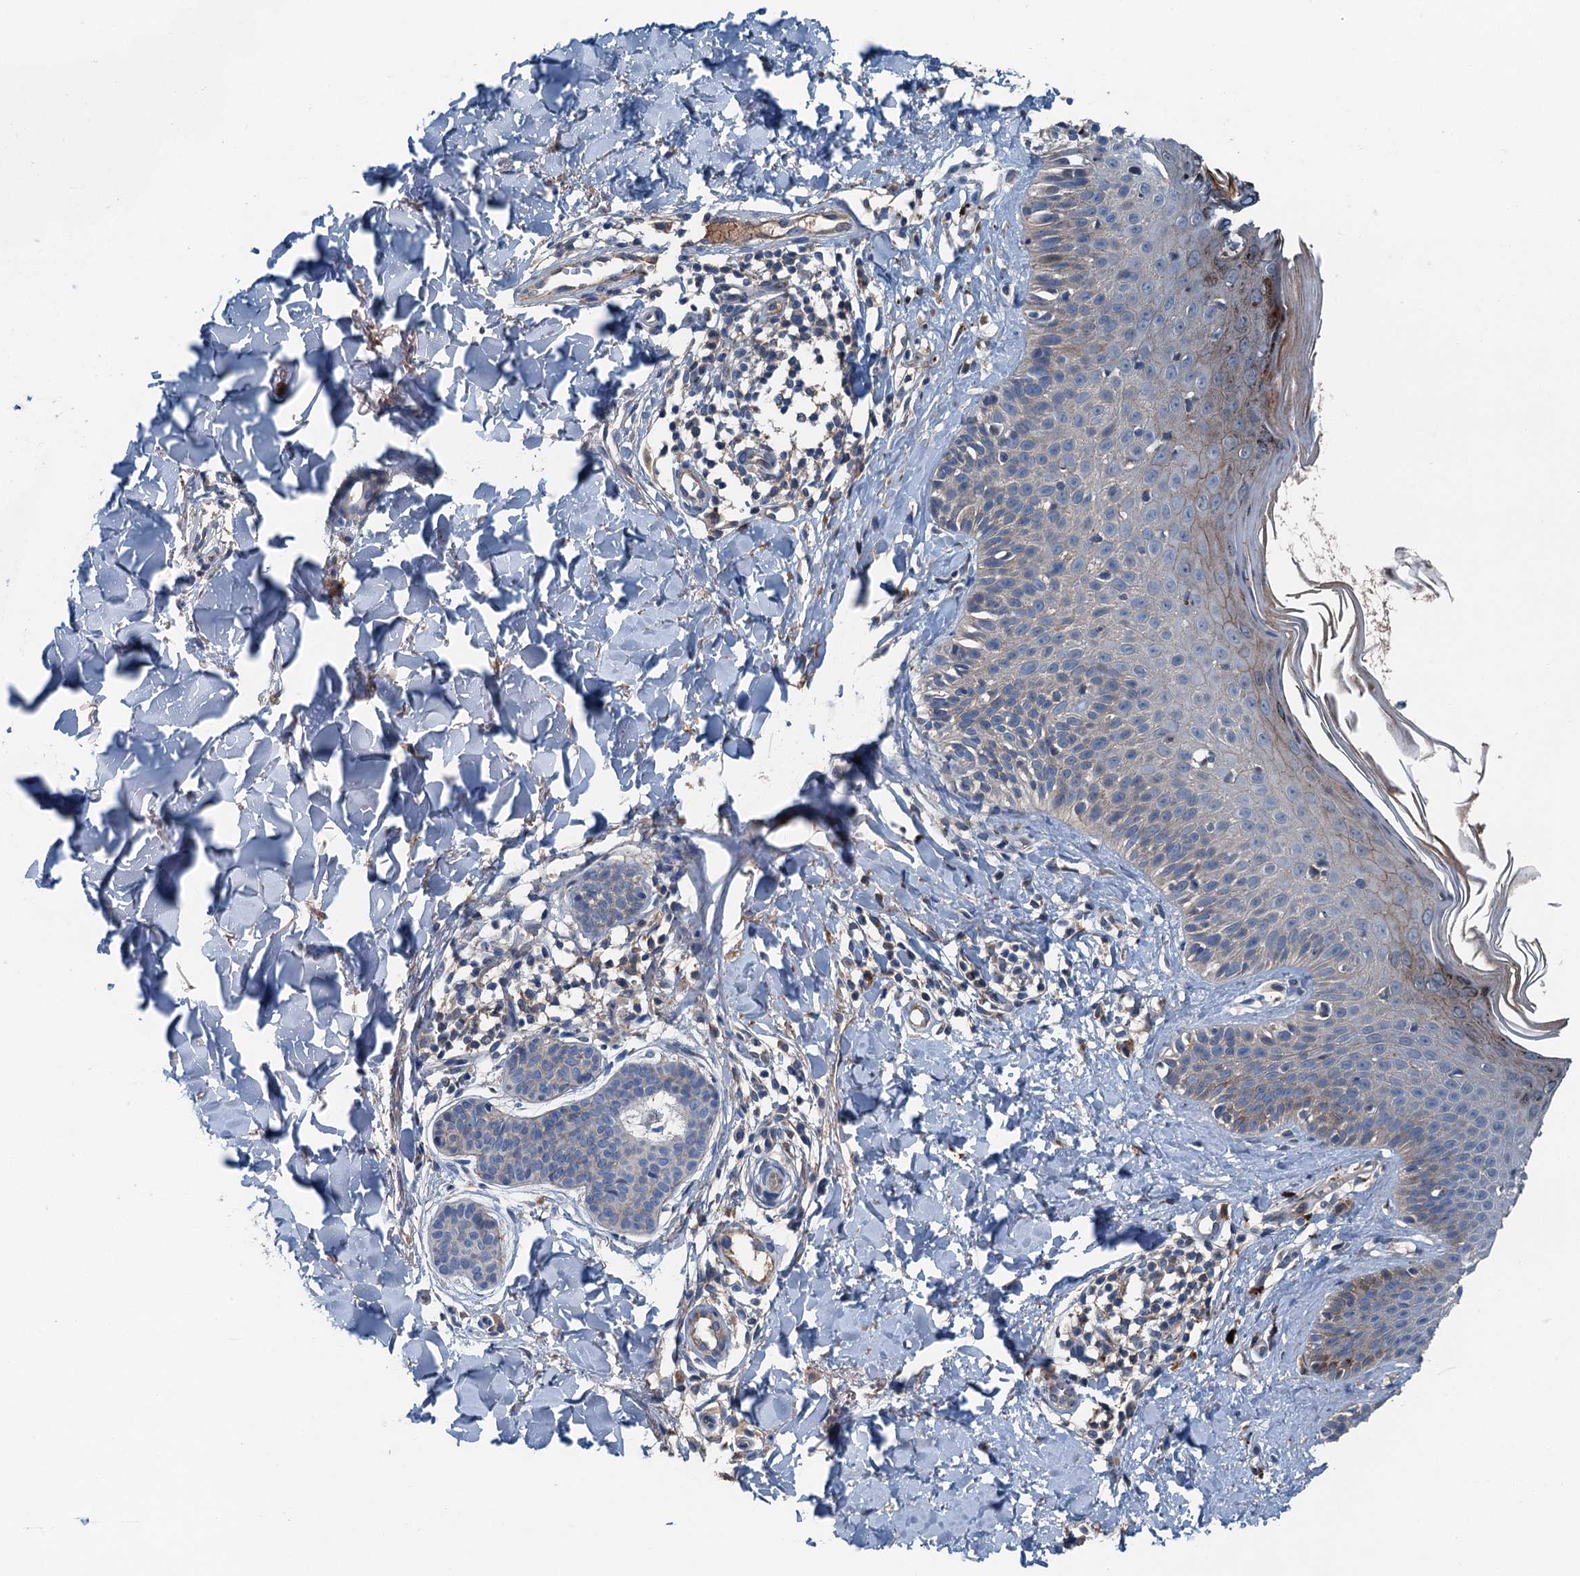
{"staining": {"intensity": "weak", "quantity": "25%-75%", "location": "cytoplasmic/membranous"}, "tissue": "skin", "cell_type": "Fibroblasts", "image_type": "normal", "snomed": [{"axis": "morphology", "description": "Normal tissue, NOS"}, {"axis": "topography", "description": "Skin"}], "caption": "Immunohistochemistry histopathology image of unremarkable skin: skin stained using immunohistochemistry (IHC) shows low levels of weak protein expression localized specifically in the cytoplasmic/membranous of fibroblasts, appearing as a cytoplasmic/membranous brown color.", "gene": "SLC2A10", "patient": {"sex": "male", "age": 52}}